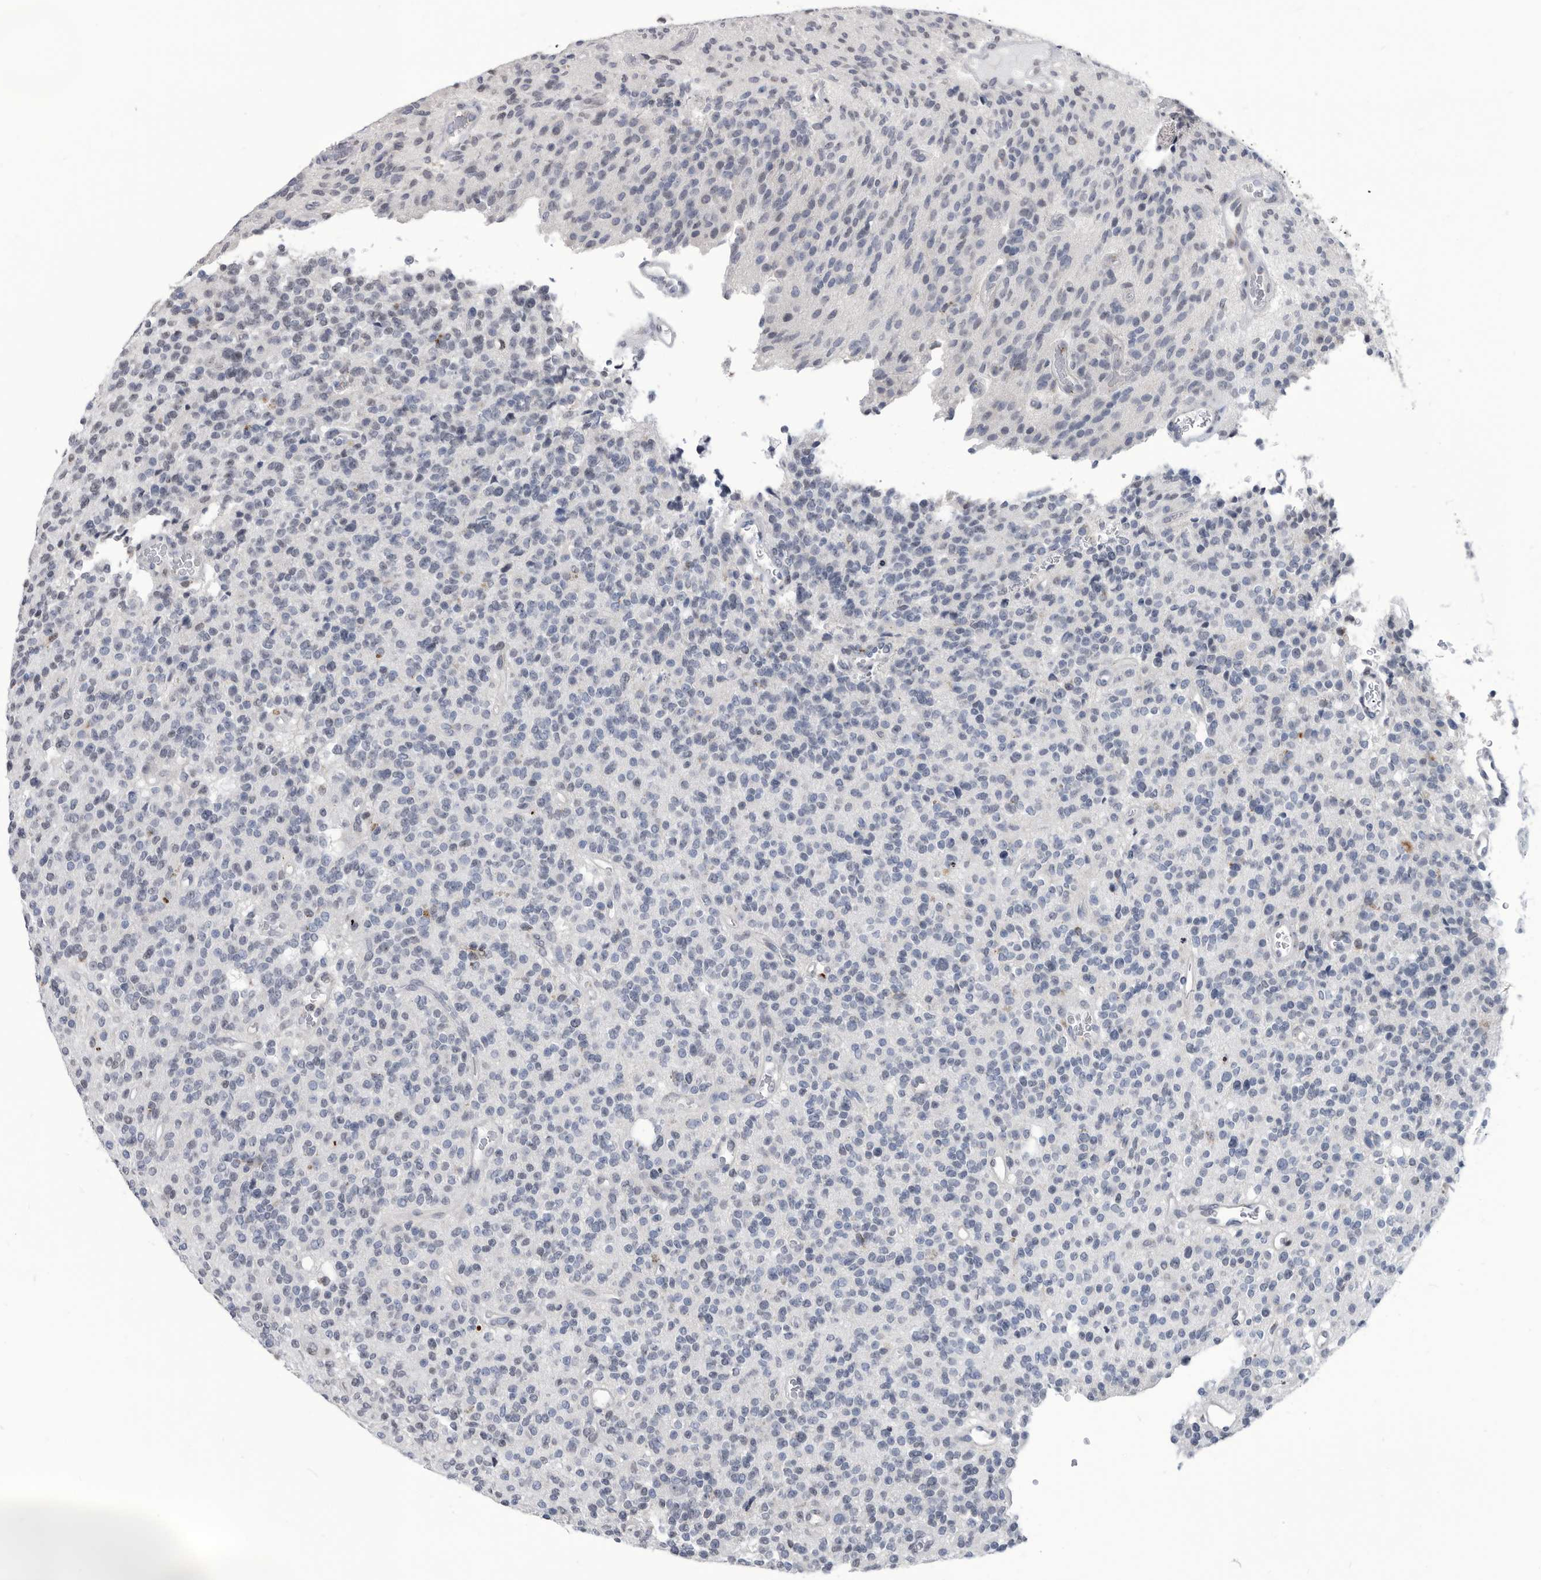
{"staining": {"intensity": "negative", "quantity": "none", "location": "none"}, "tissue": "glioma", "cell_type": "Tumor cells", "image_type": "cancer", "snomed": [{"axis": "morphology", "description": "Glioma, malignant, High grade"}, {"axis": "topography", "description": "Brain"}], "caption": "Immunohistochemical staining of human malignant high-grade glioma exhibits no significant expression in tumor cells.", "gene": "TSTD1", "patient": {"sex": "male", "age": 34}}